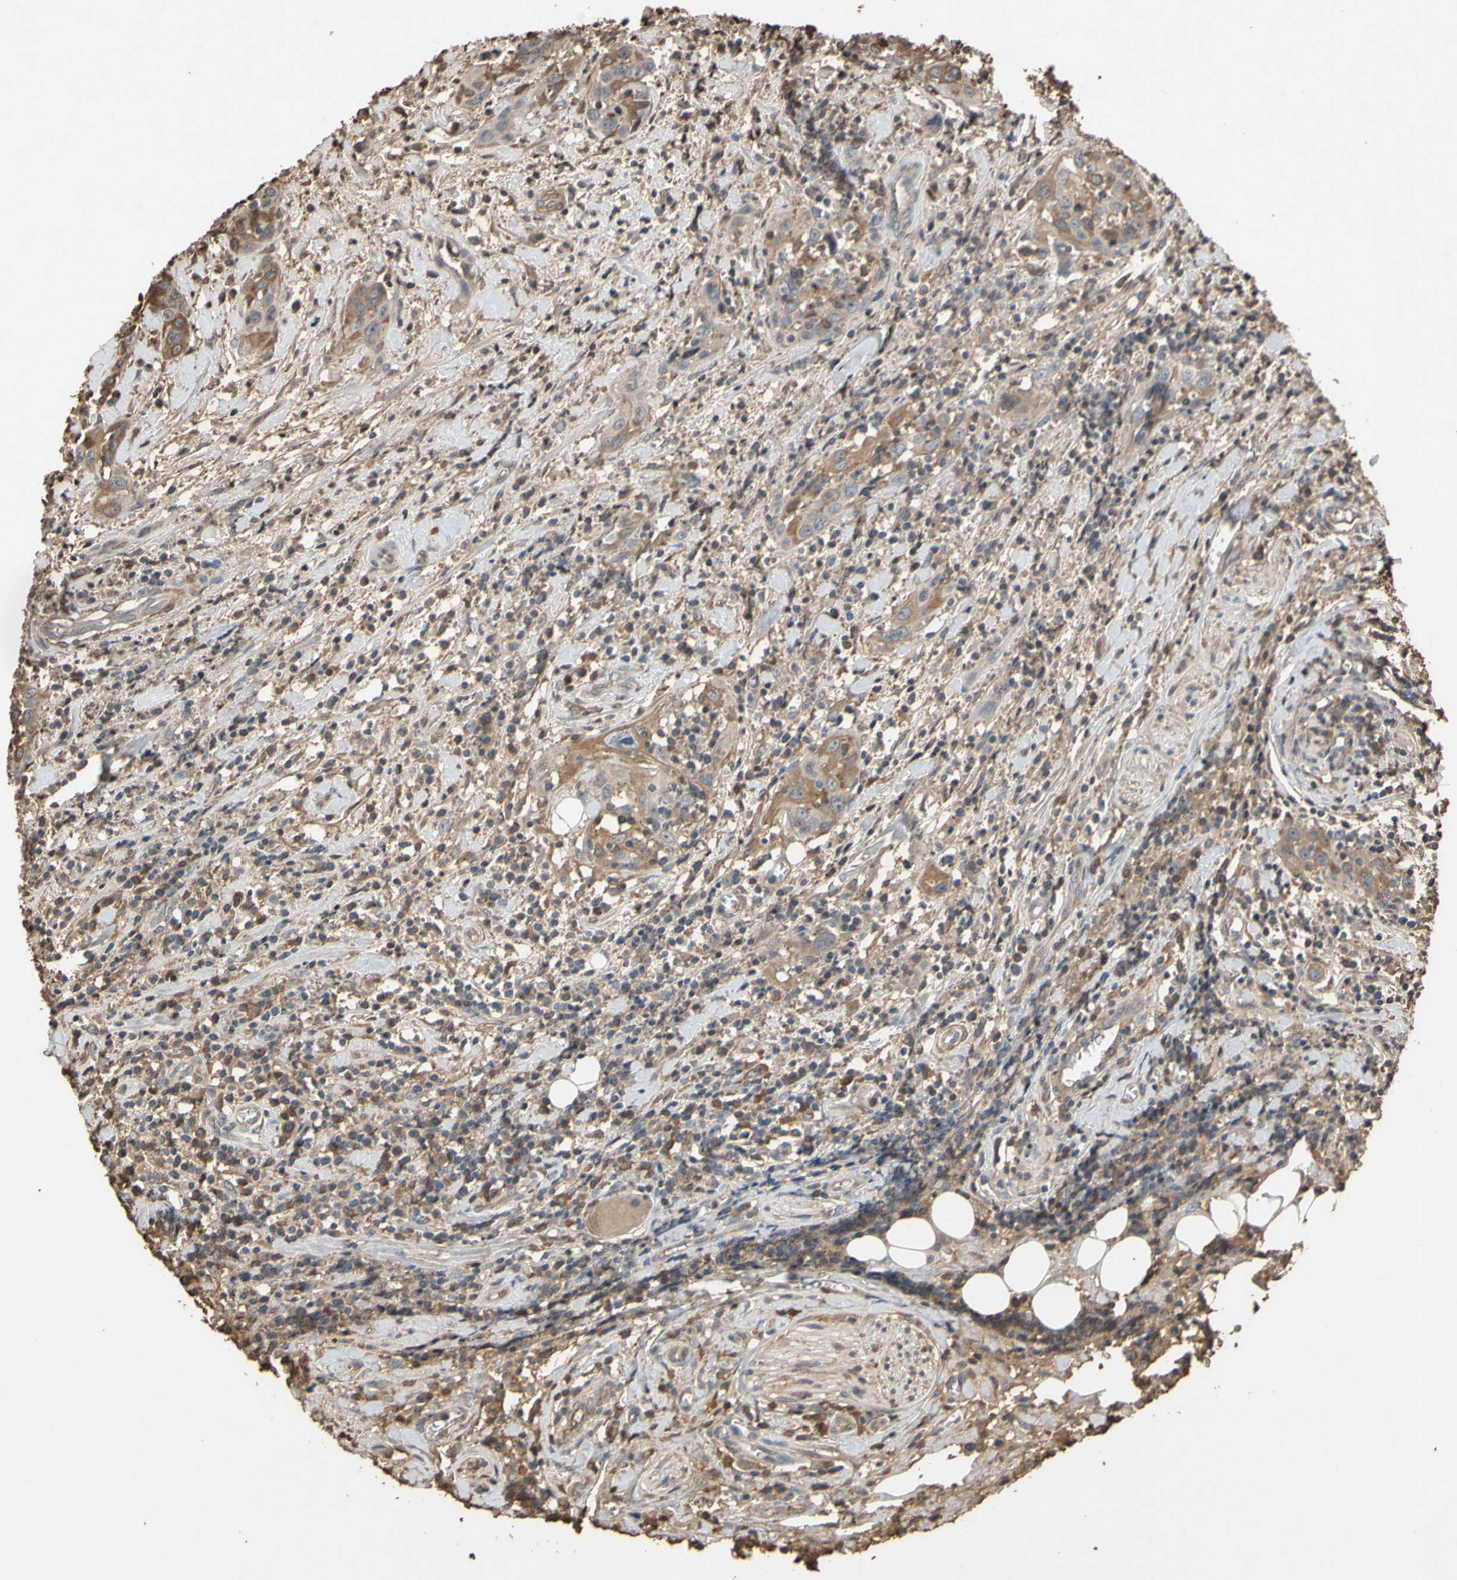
{"staining": {"intensity": "moderate", "quantity": "25%-75%", "location": "cytoplasmic/membranous"}, "tissue": "head and neck cancer", "cell_type": "Tumor cells", "image_type": "cancer", "snomed": [{"axis": "morphology", "description": "Squamous cell carcinoma, NOS"}, {"axis": "topography", "description": "Oral tissue"}, {"axis": "topography", "description": "Head-Neck"}], "caption": "A brown stain labels moderate cytoplasmic/membranous staining of a protein in human head and neck squamous cell carcinoma tumor cells. Using DAB (3,3'-diaminobenzidine) (brown) and hematoxylin (blue) stains, captured at high magnification using brightfield microscopy.", "gene": "PTGDS", "patient": {"sex": "female", "age": 50}}